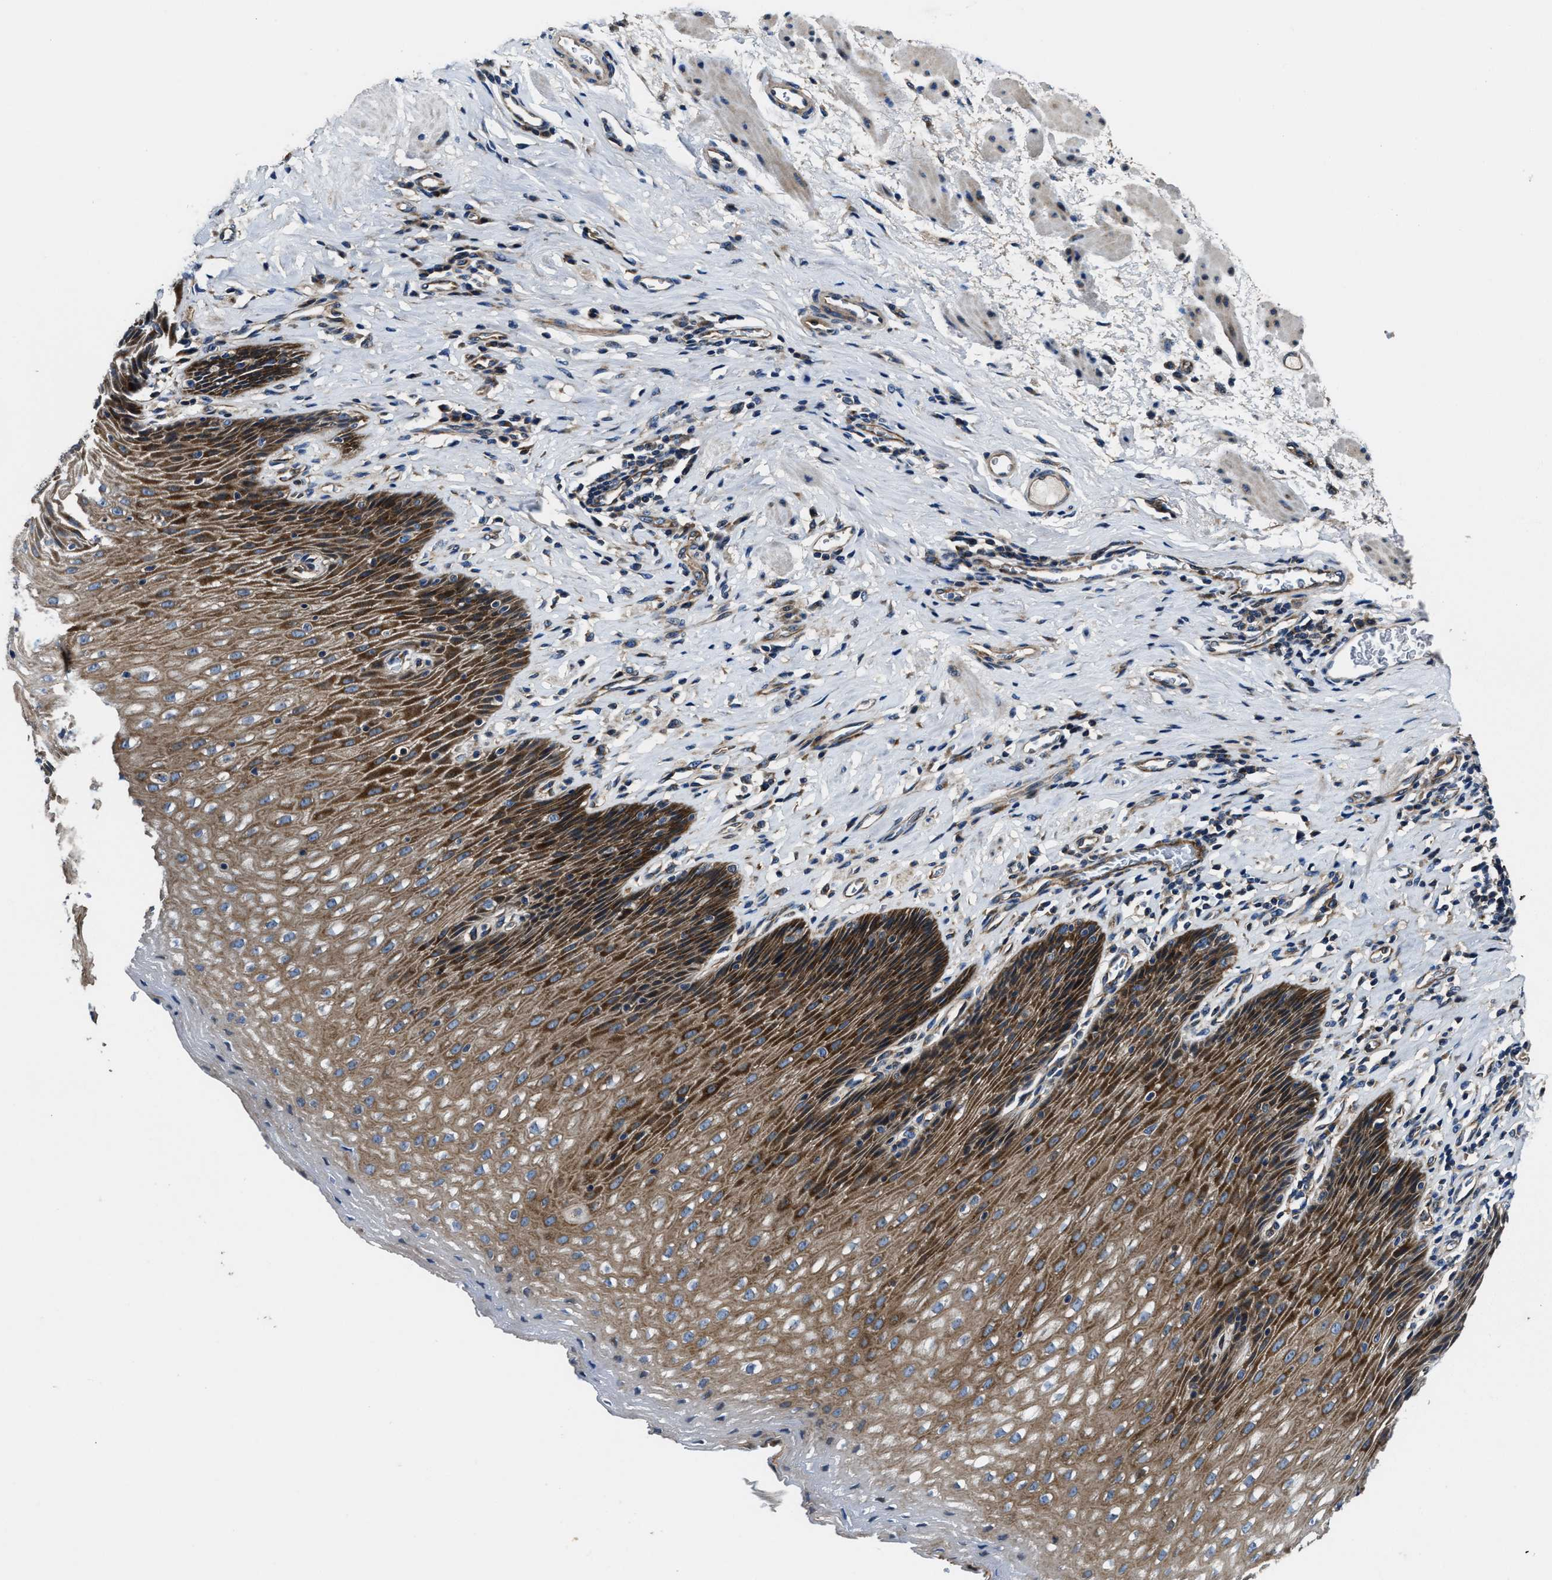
{"staining": {"intensity": "moderate", "quantity": ">75%", "location": "cytoplasmic/membranous"}, "tissue": "esophagus", "cell_type": "Squamous epithelial cells", "image_type": "normal", "snomed": [{"axis": "morphology", "description": "Normal tissue, NOS"}, {"axis": "topography", "description": "Esophagus"}], "caption": "Protein staining displays moderate cytoplasmic/membranous expression in about >75% of squamous epithelial cells in benign esophagus.", "gene": "PTAR1", "patient": {"sex": "female", "age": 61}}